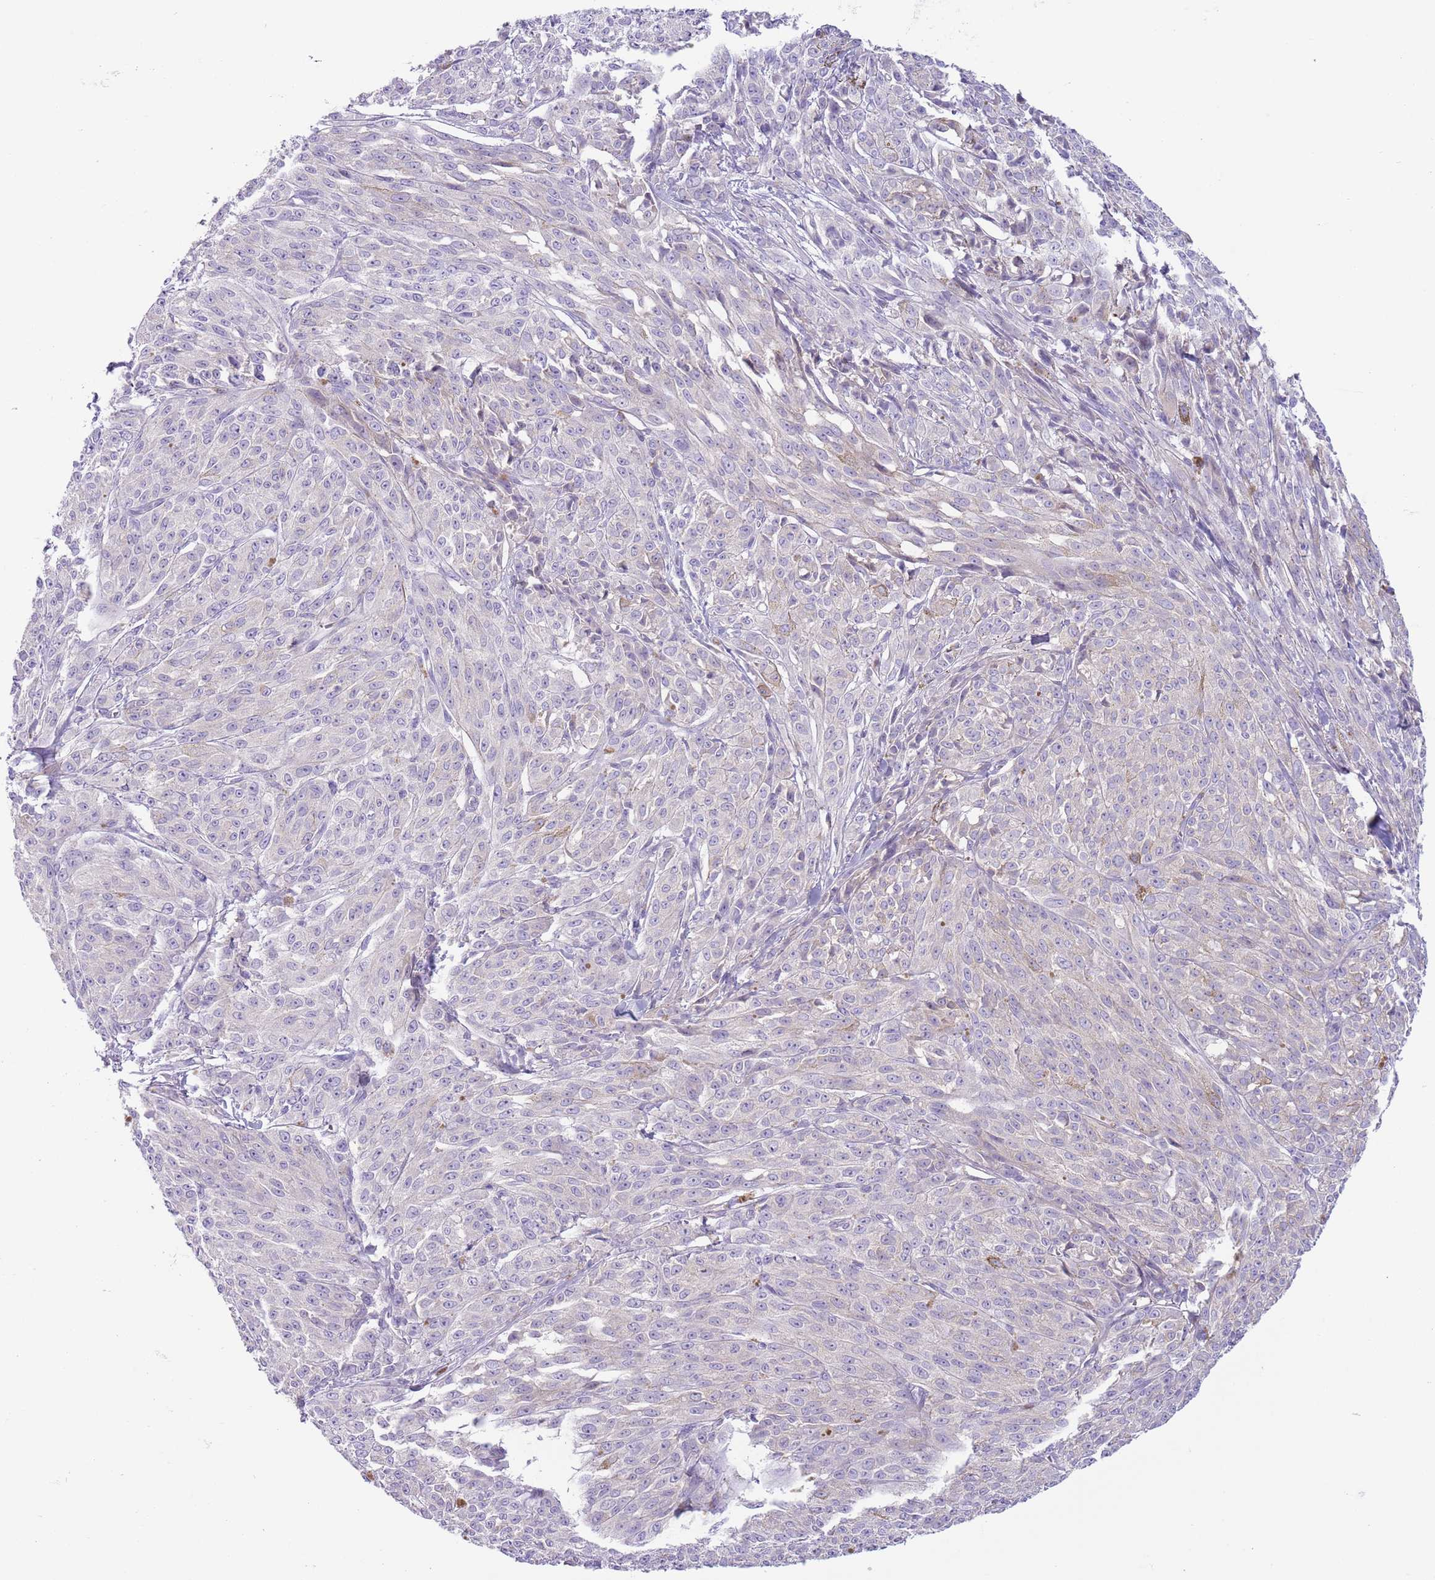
{"staining": {"intensity": "negative", "quantity": "none", "location": "none"}, "tissue": "melanoma", "cell_type": "Tumor cells", "image_type": "cancer", "snomed": [{"axis": "morphology", "description": "Malignant melanoma, NOS"}, {"axis": "topography", "description": "Skin"}], "caption": "Tumor cells show no significant protein staining in malignant melanoma.", "gene": "CFH", "patient": {"sex": "female", "age": 52}}